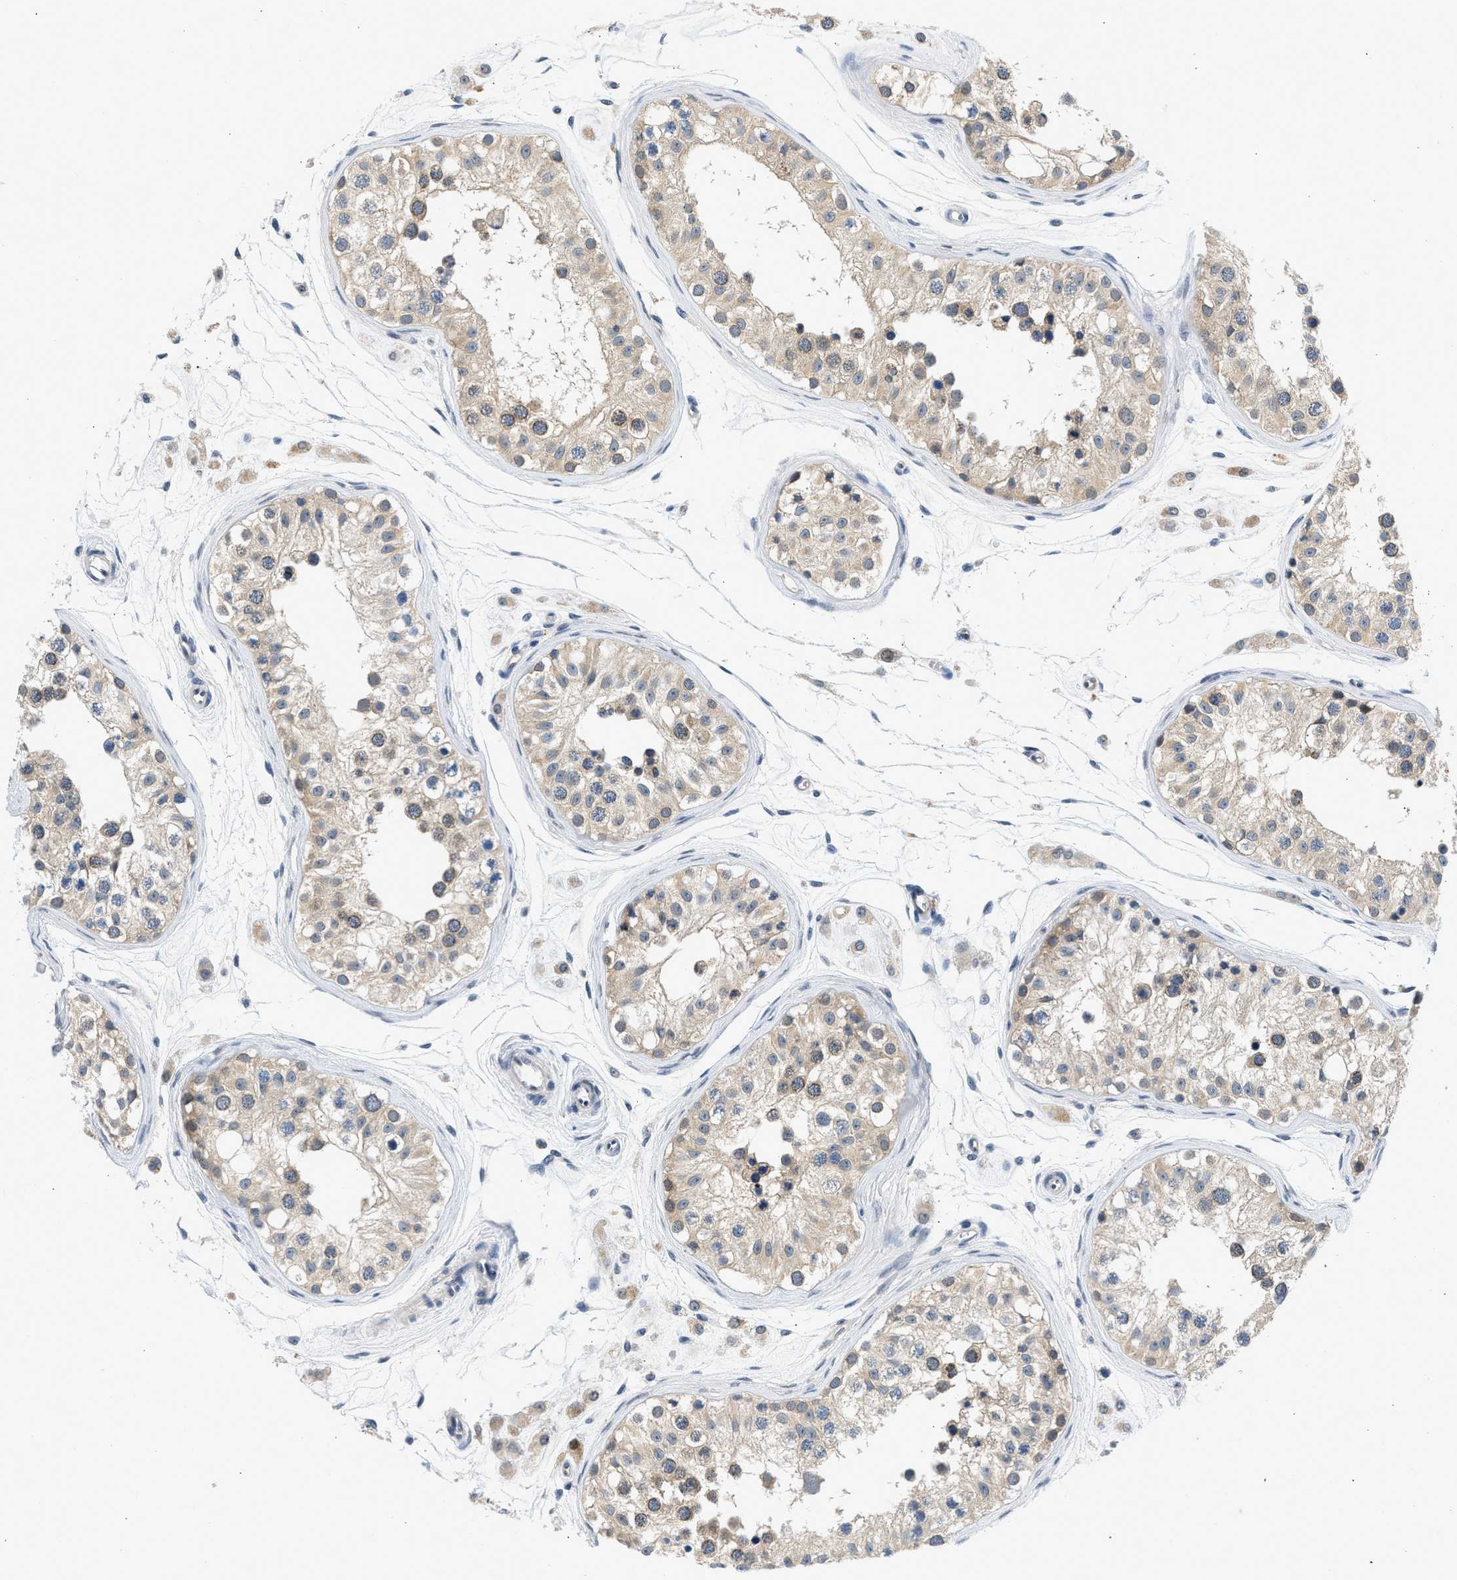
{"staining": {"intensity": "moderate", "quantity": "25%-75%", "location": "cytoplasmic/membranous"}, "tissue": "testis", "cell_type": "Cells in seminiferous ducts", "image_type": "normal", "snomed": [{"axis": "morphology", "description": "Normal tissue, NOS"}, {"axis": "morphology", "description": "Adenocarcinoma, metastatic, NOS"}, {"axis": "topography", "description": "Testis"}], "caption": "Protein expression analysis of normal testis exhibits moderate cytoplasmic/membranous staining in about 25%-75% of cells in seminiferous ducts.", "gene": "OLIG3", "patient": {"sex": "male", "age": 26}}